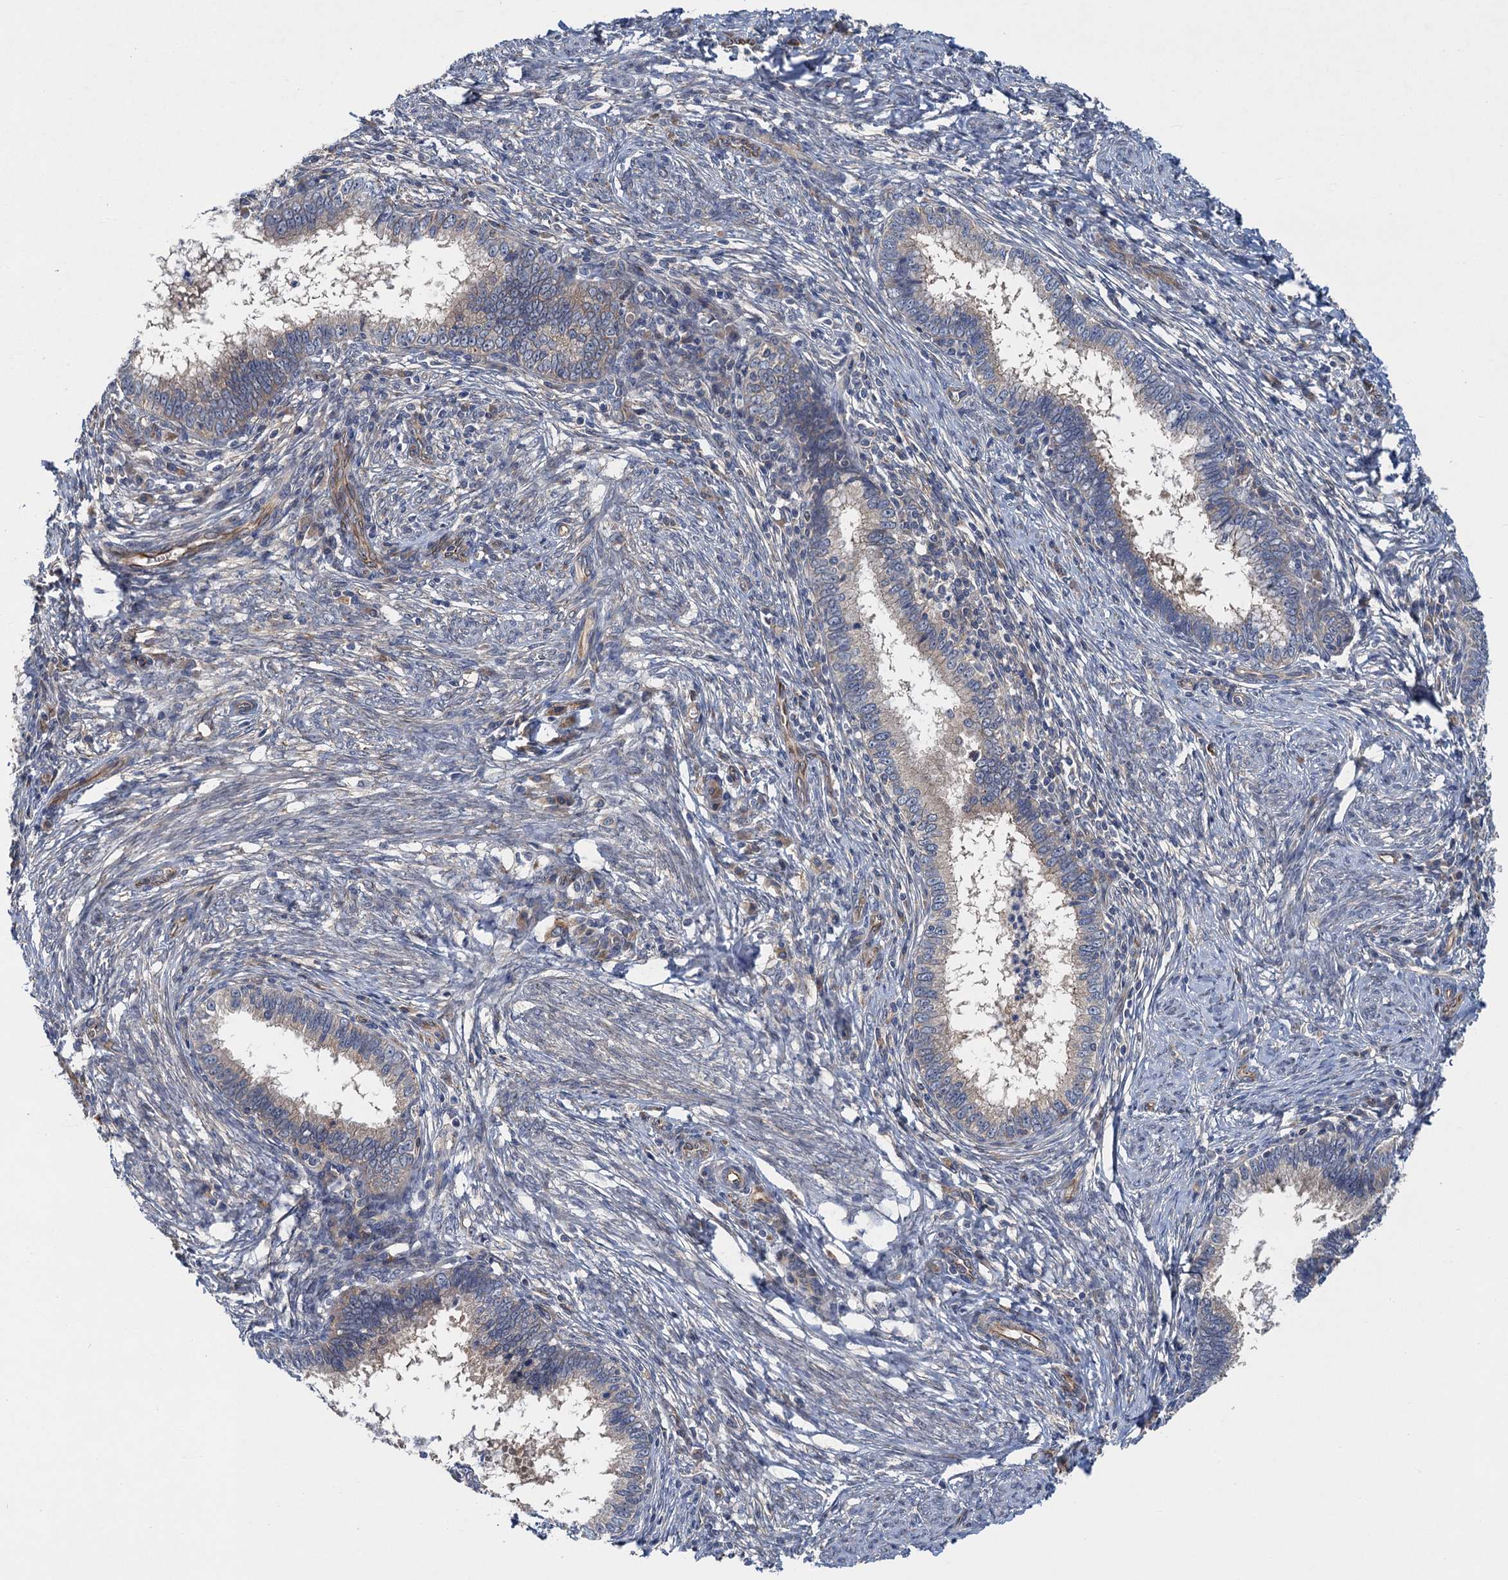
{"staining": {"intensity": "weak", "quantity": "<25%", "location": "cytoplasmic/membranous"}, "tissue": "cervical cancer", "cell_type": "Tumor cells", "image_type": "cancer", "snomed": [{"axis": "morphology", "description": "Adenocarcinoma, NOS"}, {"axis": "topography", "description": "Cervix"}], "caption": "Immunohistochemical staining of human cervical adenocarcinoma reveals no significant staining in tumor cells. The staining is performed using DAB (3,3'-diaminobenzidine) brown chromogen with nuclei counter-stained in using hematoxylin.", "gene": "PJA2", "patient": {"sex": "female", "age": 36}}